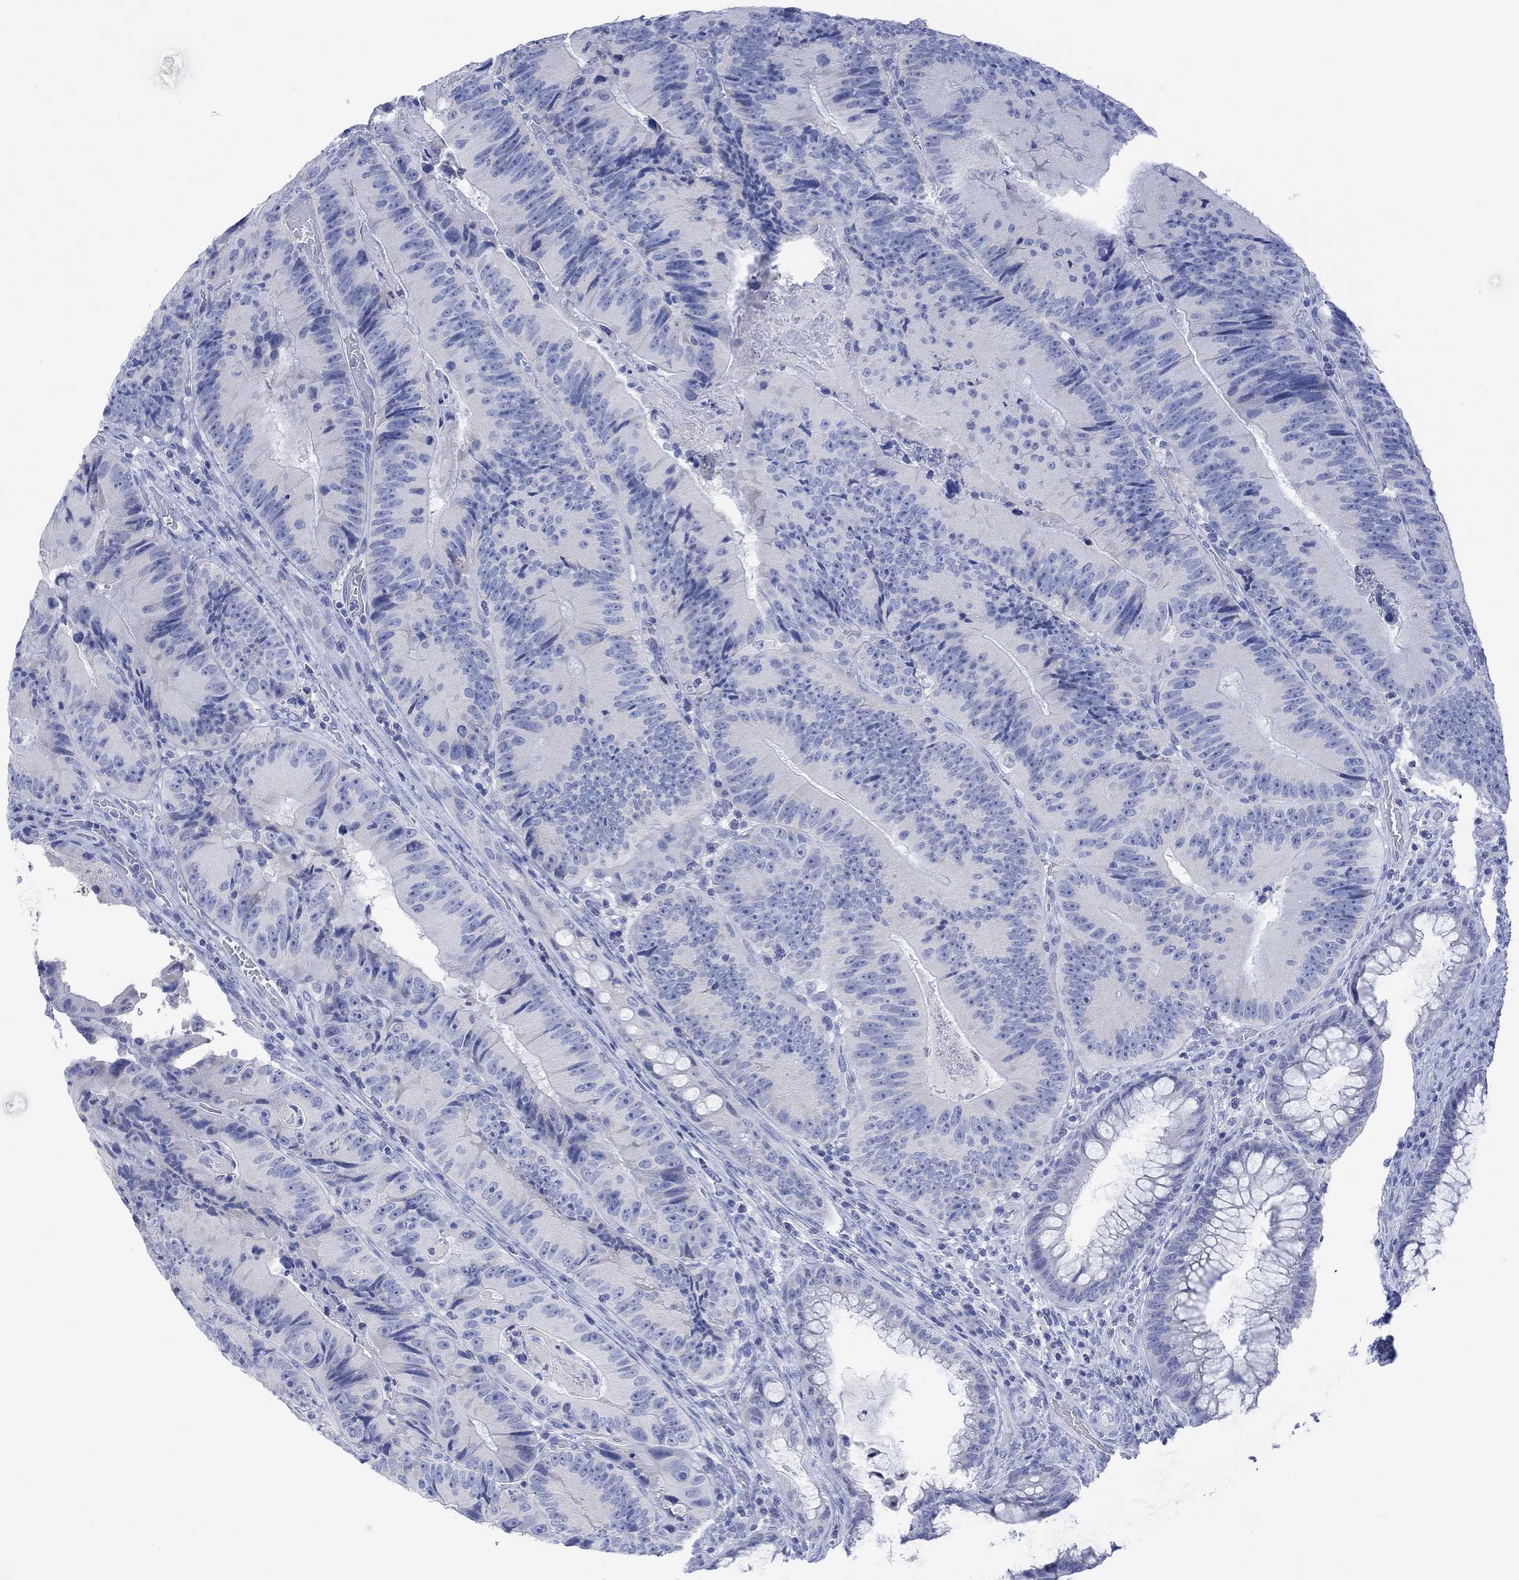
{"staining": {"intensity": "negative", "quantity": "none", "location": "none"}, "tissue": "colorectal cancer", "cell_type": "Tumor cells", "image_type": "cancer", "snomed": [{"axis": "morphology", "description": "Adenocarcinoma, NOS"}, {"axis": "topography", "description": "Colon"}], "caption": "Immunohistochemical staining of human colorectal cancer (adenocarcinoma) displays no significant positivity in tumor cells.", "gene": "CALCA", "patient": {"sex": "female", "age": 86}}